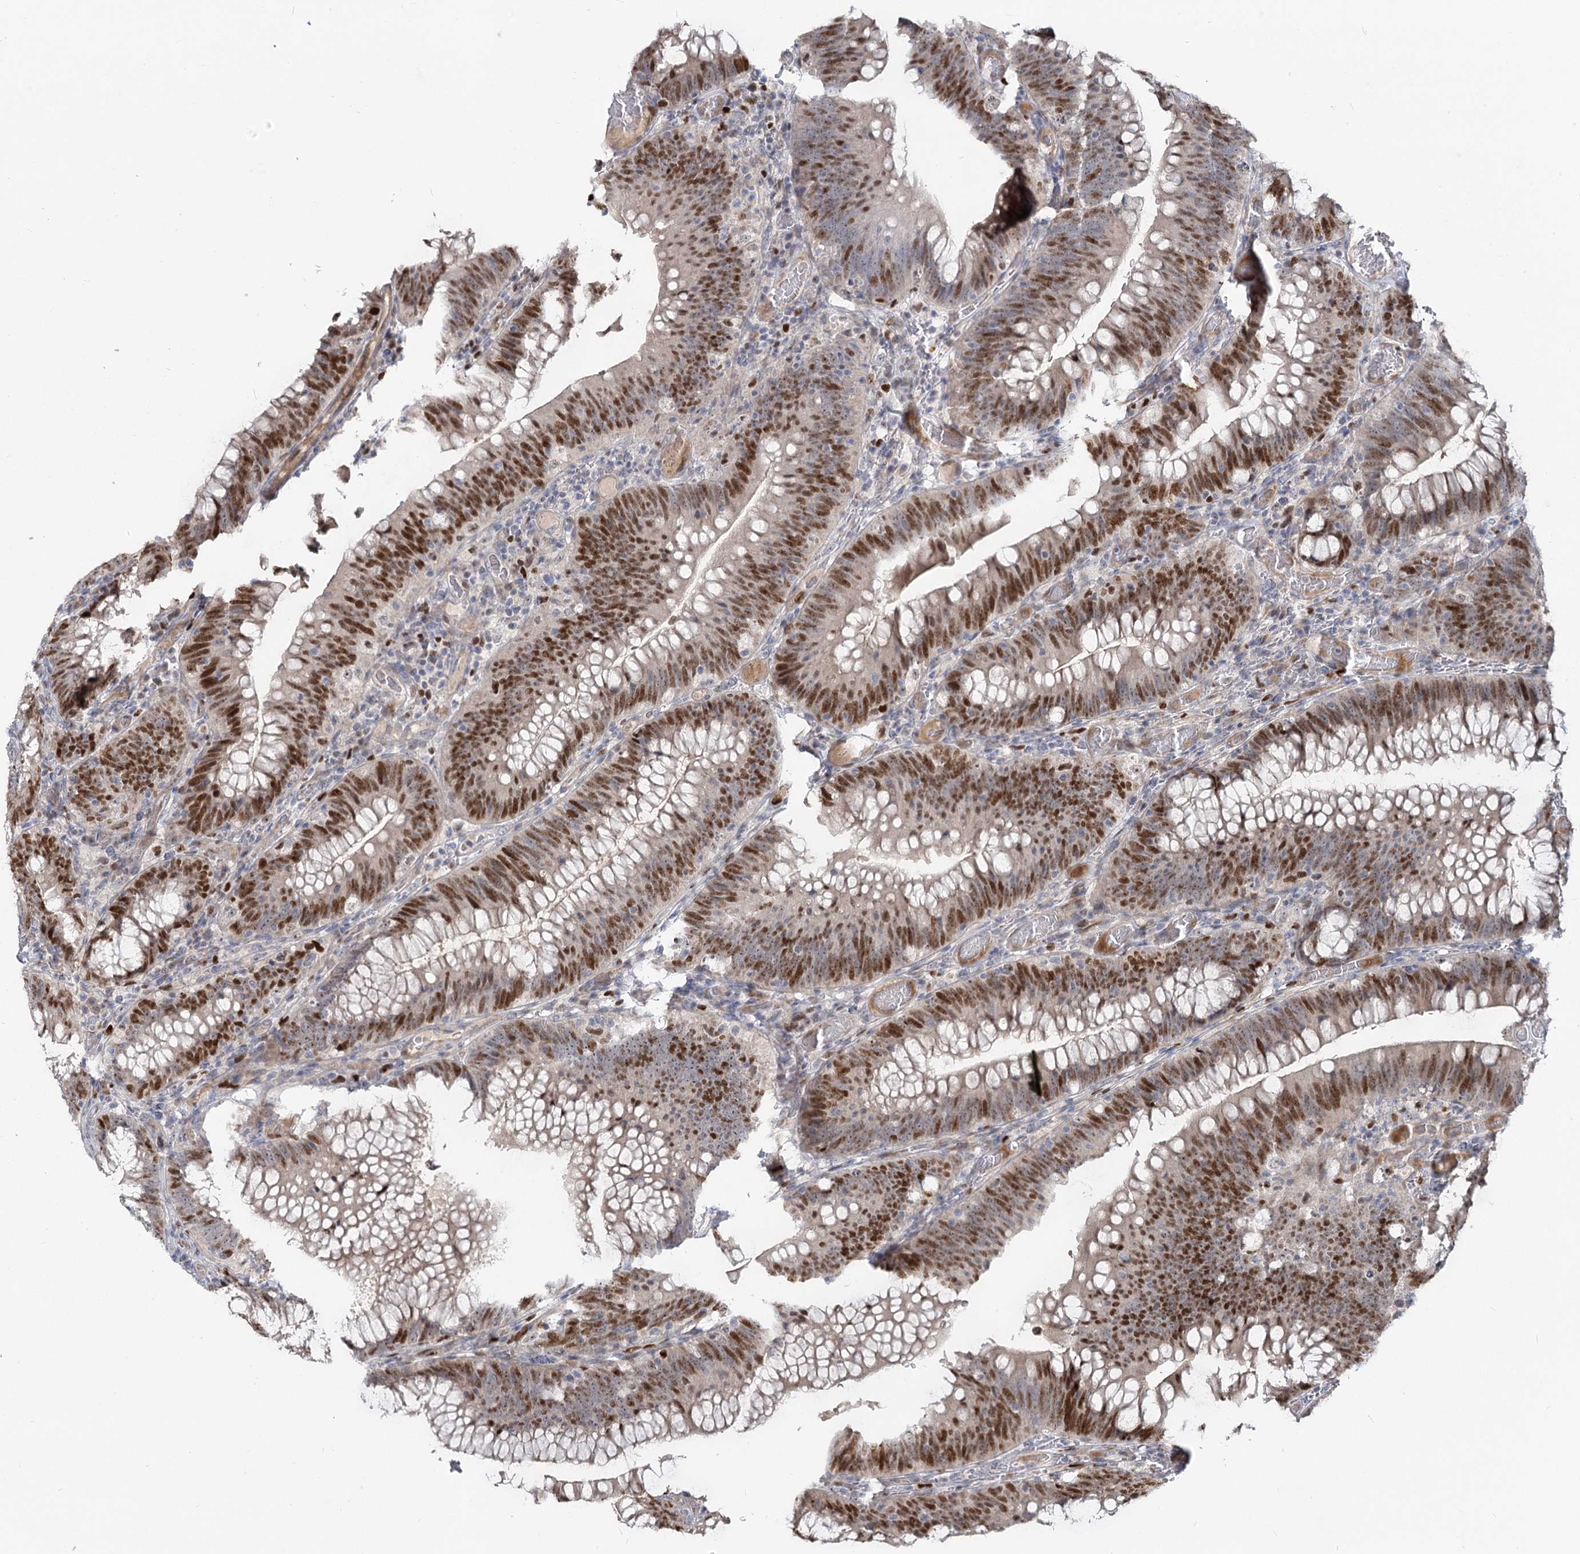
{"staining": {"intensity": "moderate", "quantity": "25%-75%", "location": "nuclear"}, "tissue": "colorectal cancer", "cell_type": "Tumor cells", "image_type": "cancer", "snomed": [{"axis": "morphology", "description": "Normal tissue, NOS"}, {"axis": "topography", "description": "Colon"}], "caption": "IHC micrograph of colorectal cancer stained for a protein (brown), which demonstrates medium levels of moderate nuclear staining in approximately 25%-75% of tumor cells.", "gene": "PIK3C2A", "patient": {"sex": "female", "age": 82}}